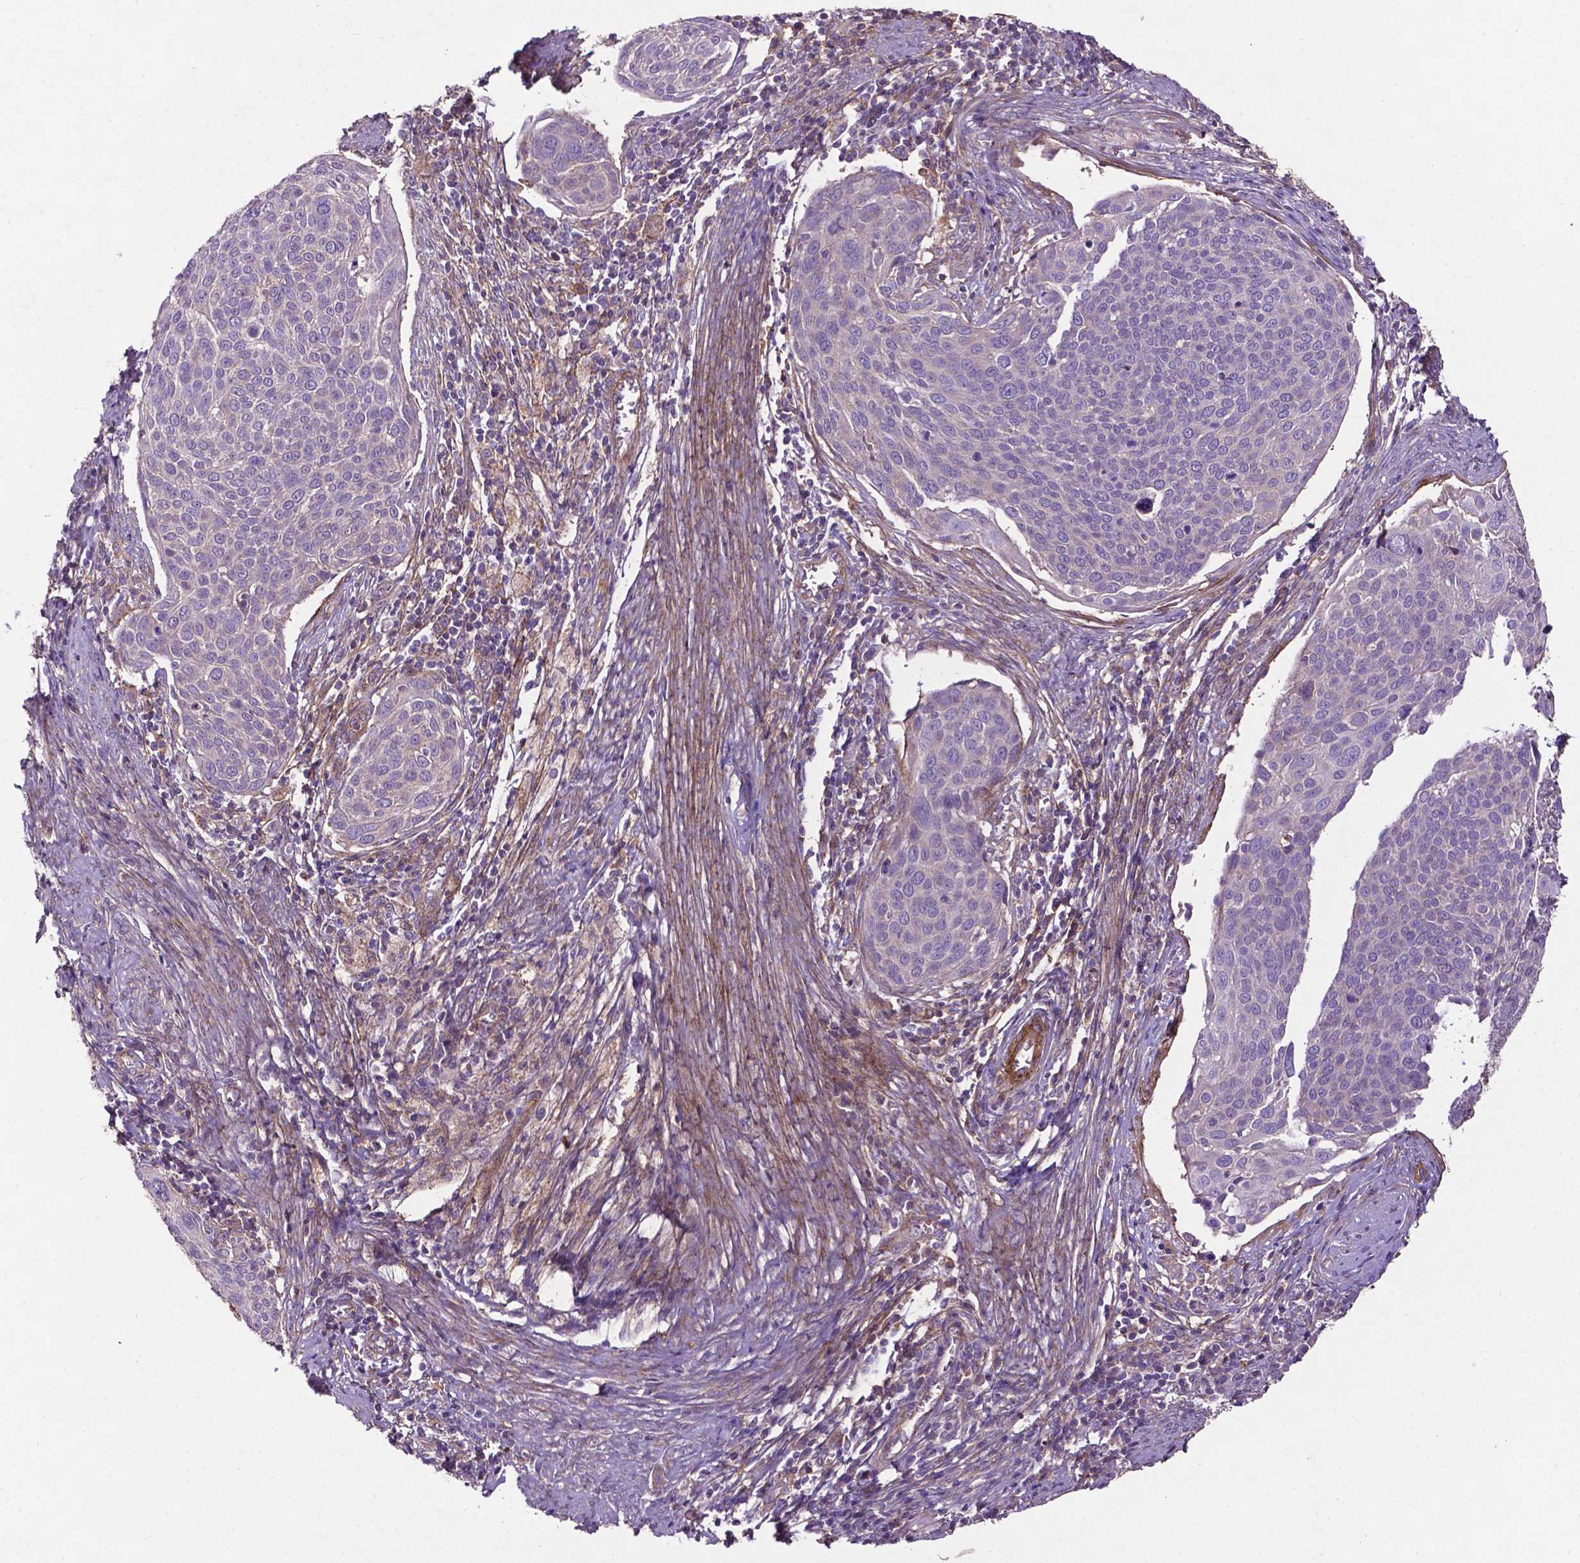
{"staining": {"intensity": "negative", "quantity": "none", "location": "none"}, "tissue": "cervical cancer", "cell_type": "Tumor cells", "image_type": "cancer", "snomed": [{"axis": "morphology", "description": "Squamous cell carcinoma, NOS"}, {"axis": "topography", "description": "Cervix"}], "caption": "Tumor cells show no significant staining in cervical cancer (squamous cell carcinoma).", "gene": "RRAS", "patient": {"sex": "female", "age": 39}}